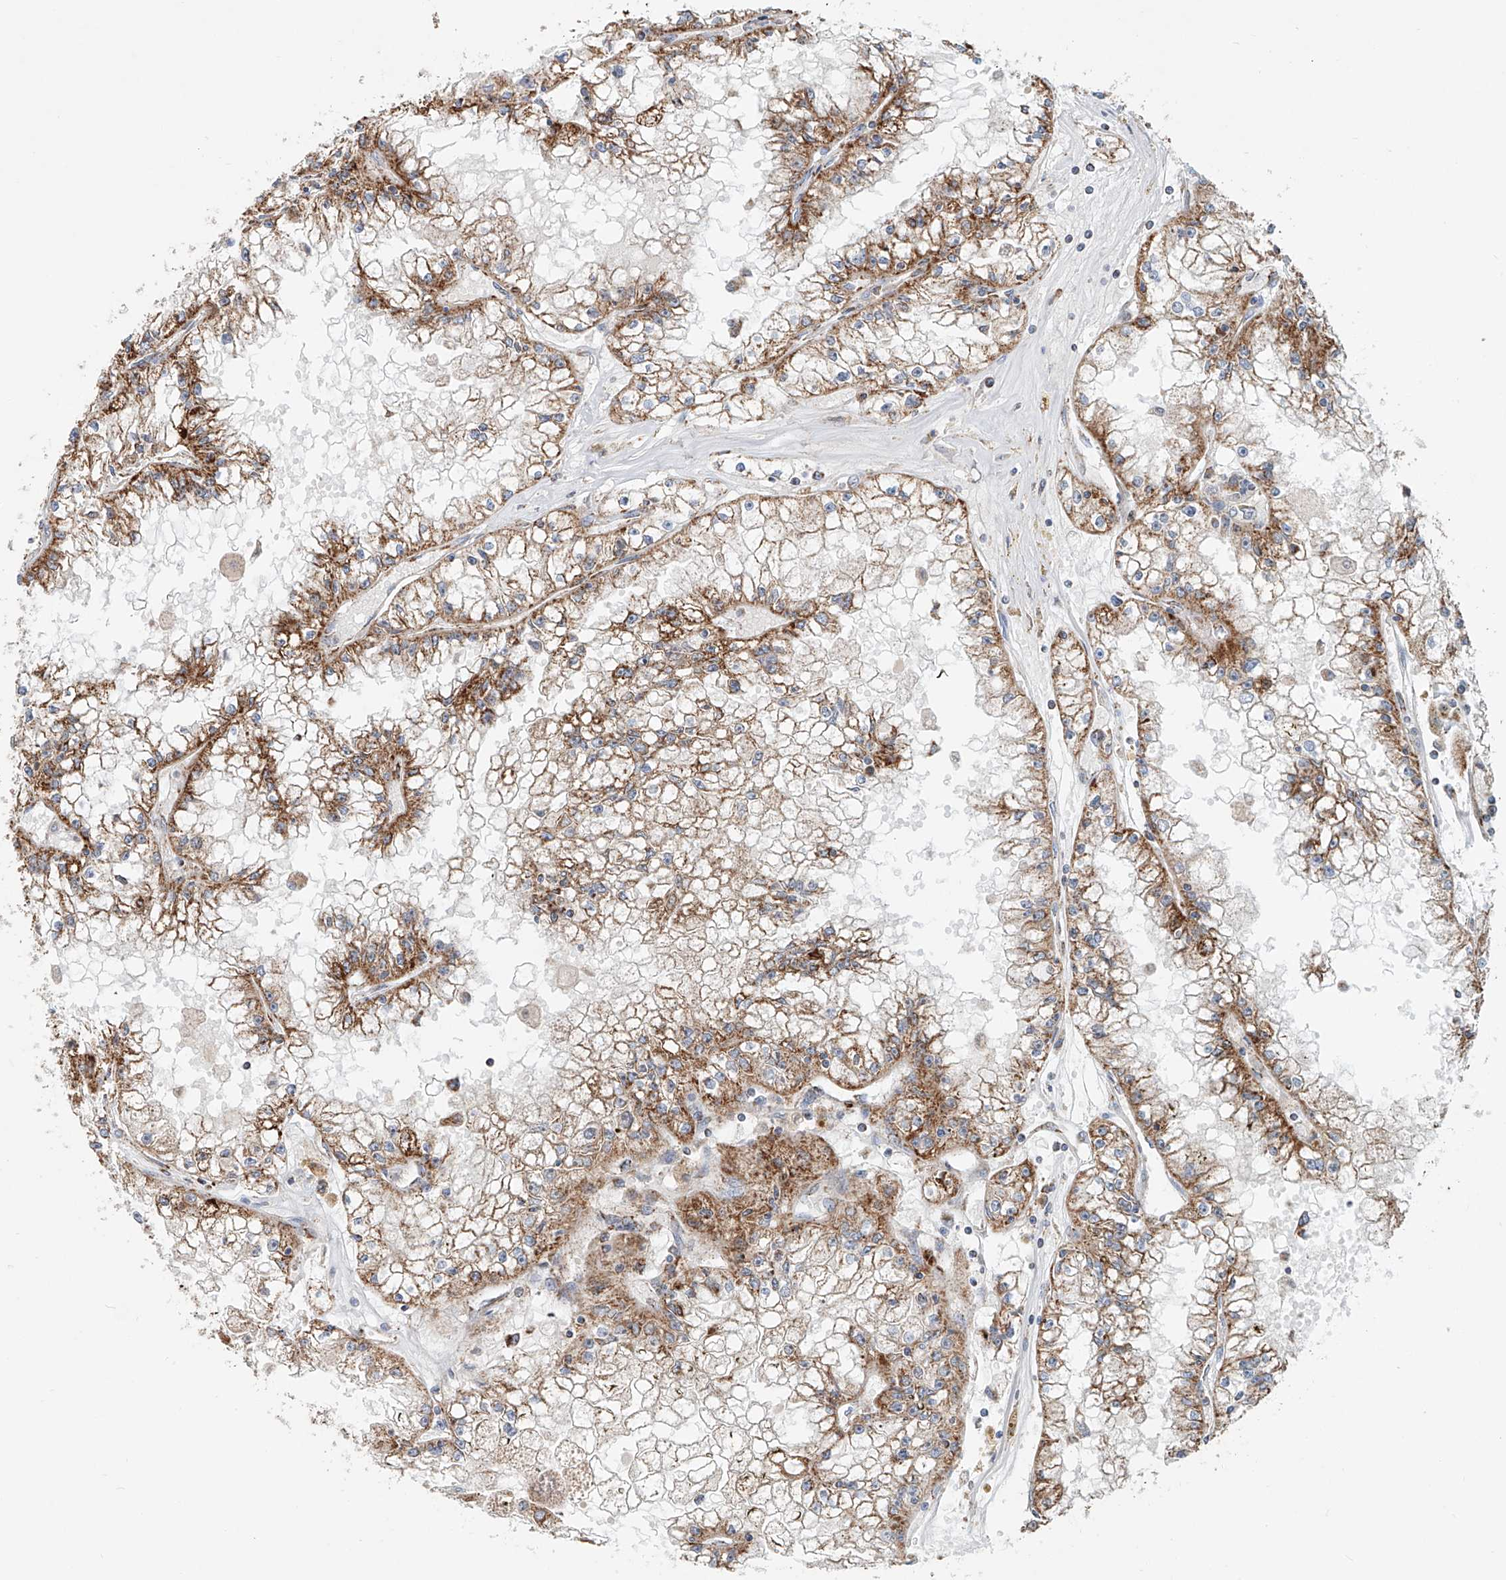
{"staining": {"intensity": "moderate", "quantity": ">75%", "location": "cytoplasmic/membranous"}, "tissue": "renal cancer", "cell_type": "Tumor cells", "image_type": "cancer", "snomed": [{"axis": "morphology", "description": "Adenocarcinoma, NOS"}, {"axis": "topography", "description": "Kidney"}], "caption": "Renal cancer tissue displays moderate cytoplasmic/membranous staining in approximately >75% of tumor cells", "gene": "CARD10", "patient": {"sex": "male", "age": 56}}